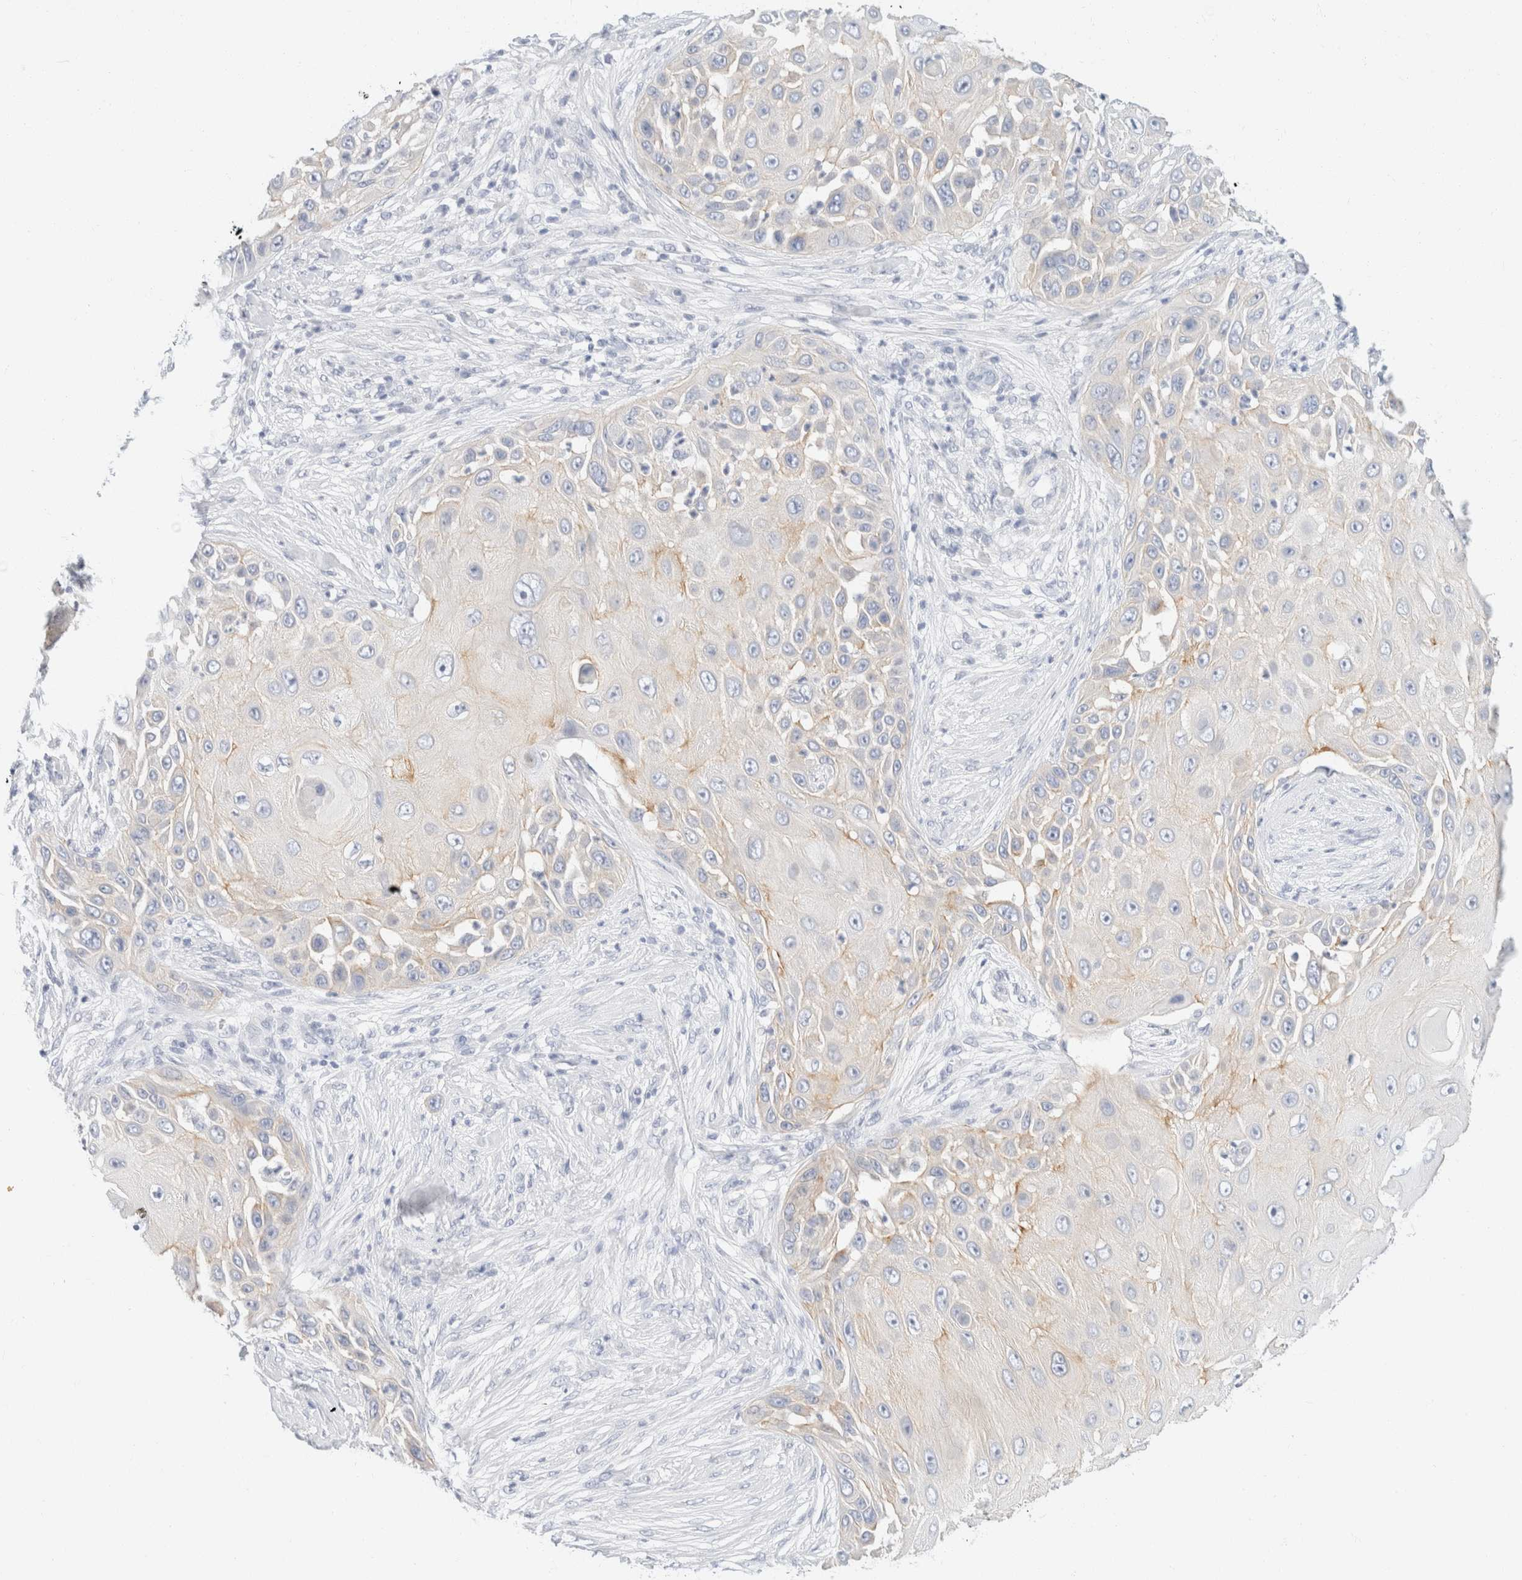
{"staining": {"intensity": "weak", "quantity": "25%-75%", "location": "cytoplasmic/membranous"}, "tissue": "skin cancer", "cell_type": "Tumor cells", "image_type": "cancer", "snomed": [{"axis": "morphology", "description": "Squamous cell carcinoma, NOS"}, {"axis": "topography", "description": "Skin"}], "caption": "This histopathology image demonstrates IHC staining of skin squamous cell carcinoma, with low weak cytoplasmic/membranous expression in about 25%-75% of tumor cells.", "gene": "KRT20", "patient": {"sex": "female", "age": 44}}